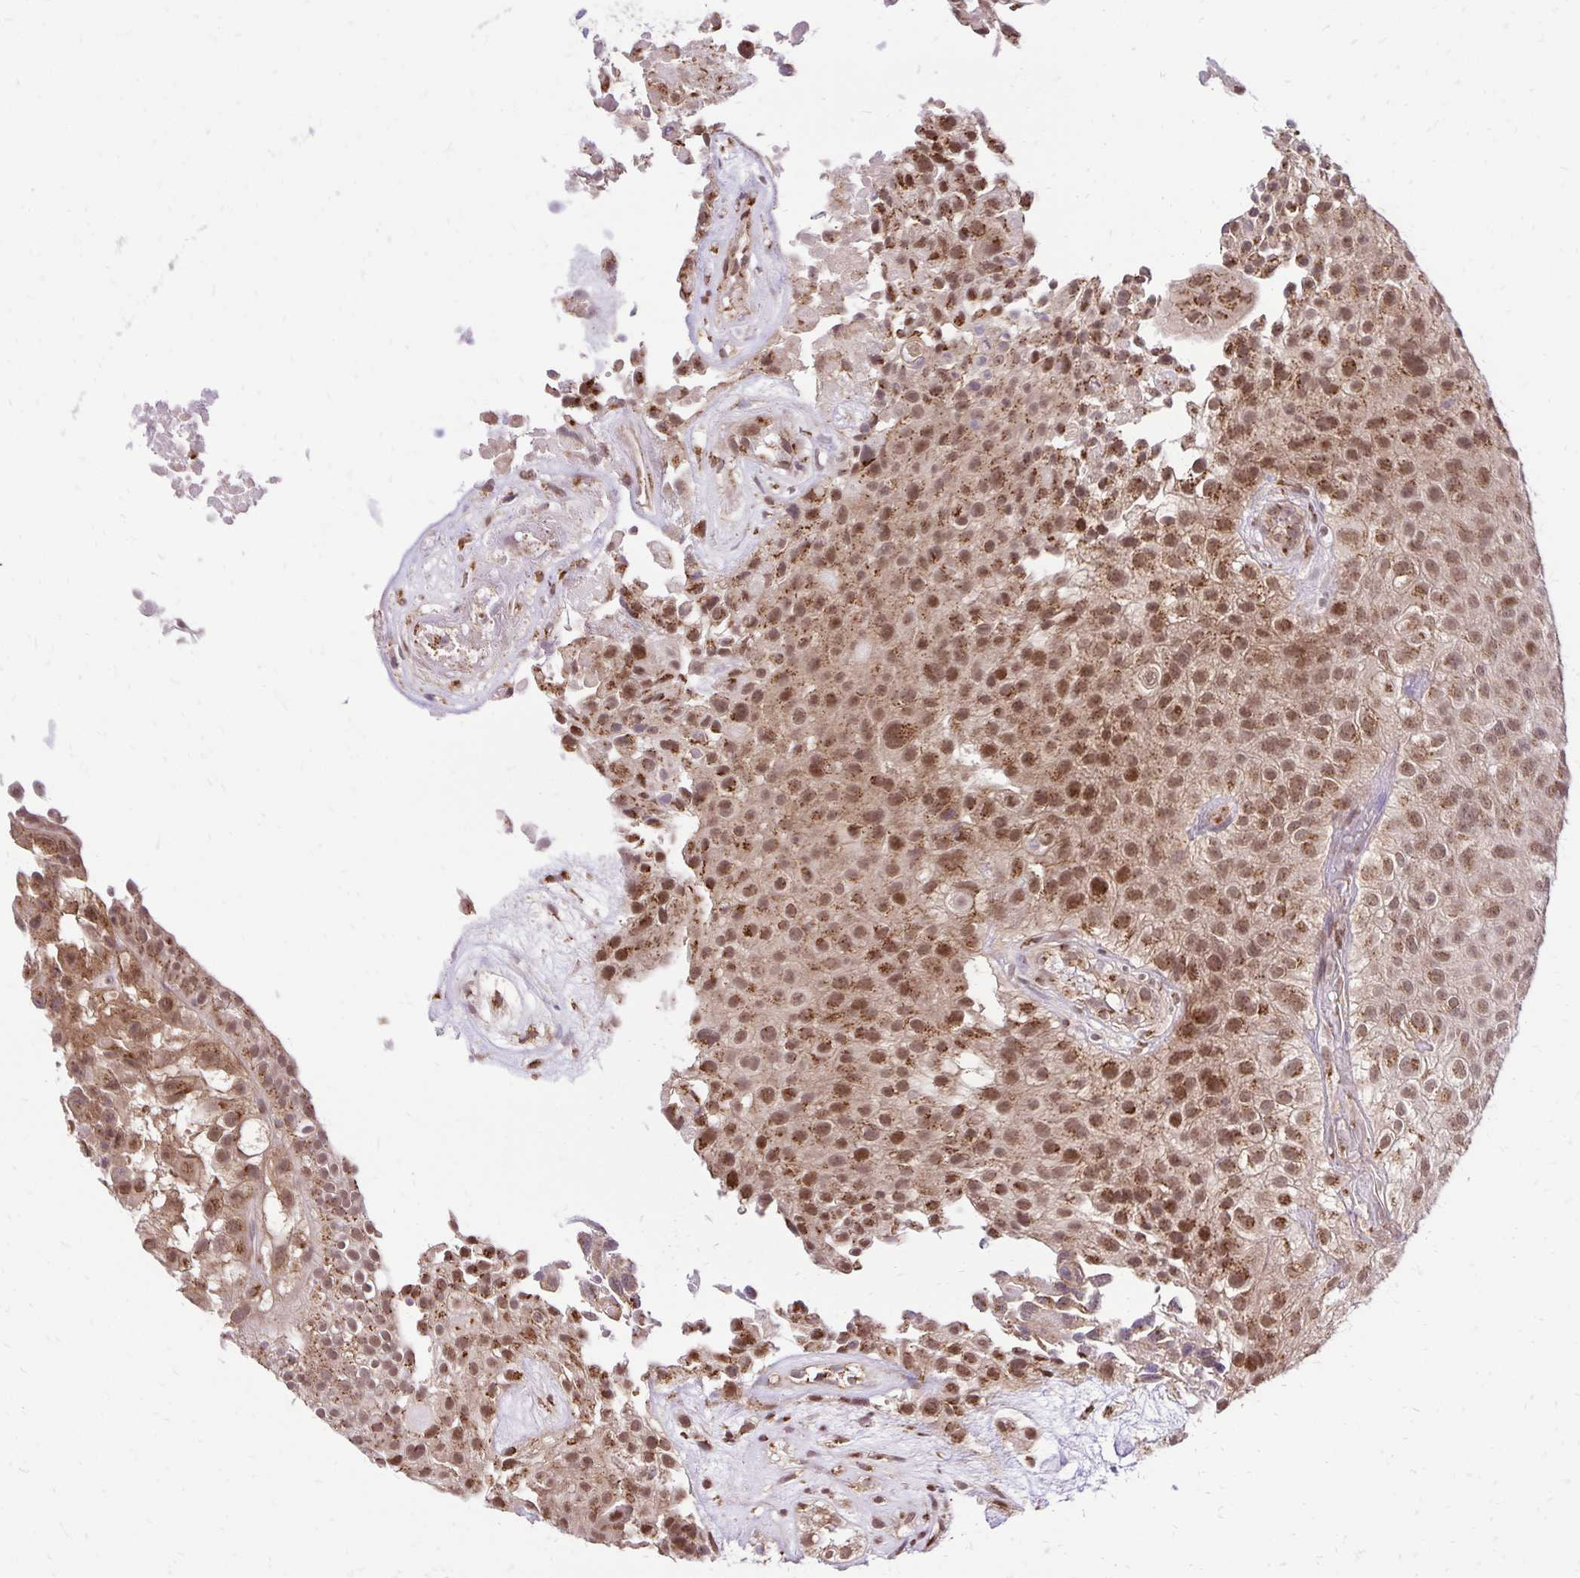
{"staining": {"intensity": "moderate", "quantity": ">75%", "location": "cytoplasmic/membranous,nuclear"}, "tissue": "urothelial cancer", "cell_type": "Tumor cells", "image_type": "cancer", "snomed": [{"axis": "morphology", "description": "Urothelial carcinoma, High grade"}, {"axis": "topography", "description": "Urinary bladder"}], "caption": "Protein staining by IHC reveals moderate cytoplasmic/membranous and nuclear expression in approximately >75% of tumor cells in high-grade urothelial carcinoma.", "gene": "GOLGA5", "patient": {"sex": "male", "age": 56}}